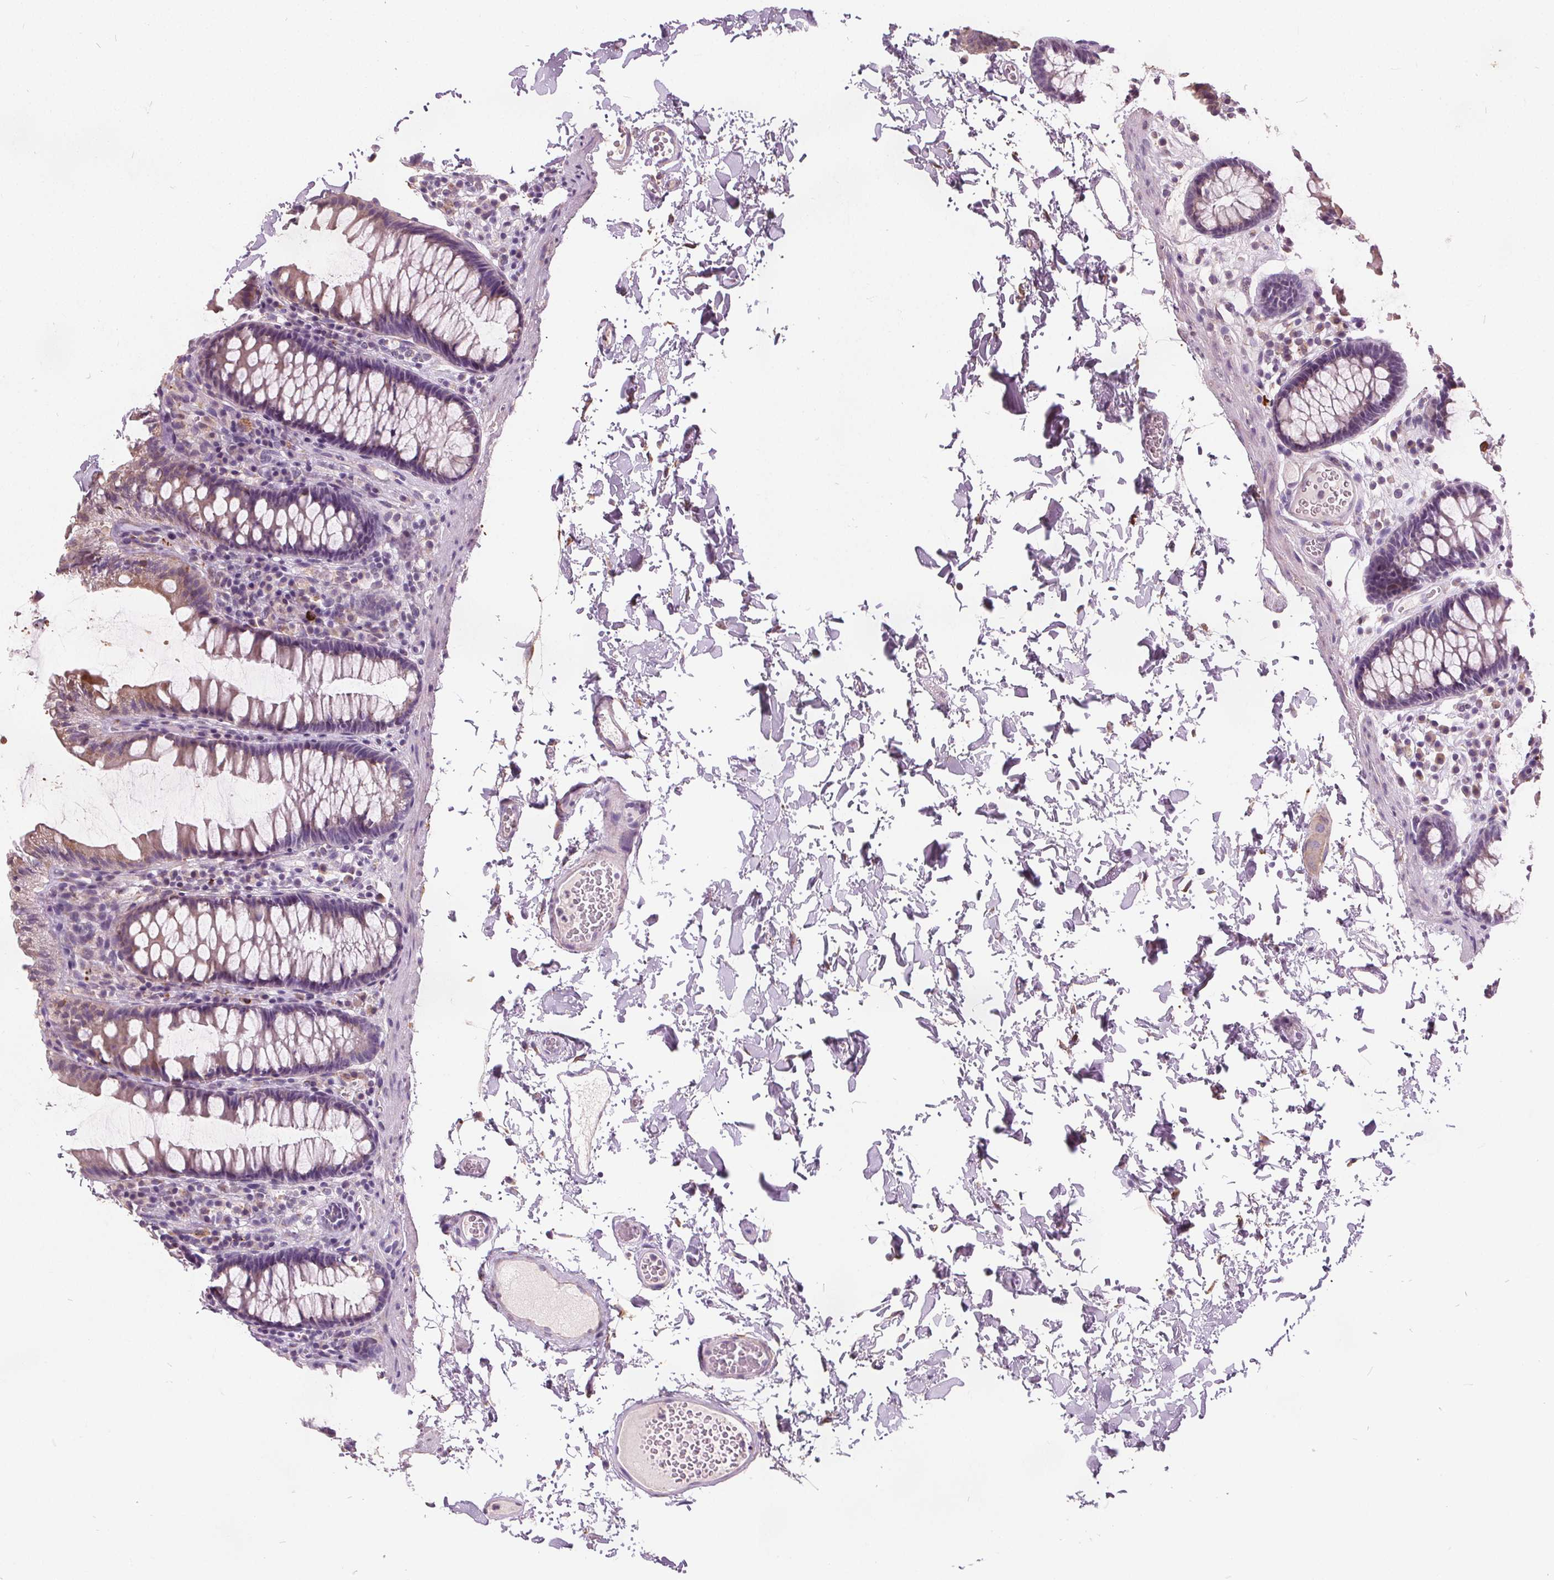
{"staining": {"intensity": "negative", "quantity": "none", "location": "none"}, "tissue": "colon", "cell_type": "Endothelial cells", "image_type": "normal", "snomed": [{"axis": "morphology", "description": "Normal tissue, NOS"}, {"axis": "topography", "description": "Colon"}, {"axis": "topography", "description": "Peripheral nerve tissue"}], "caption": "Human colon stained for a protein using immunohistochemistry demonstrates no positivity in endothelial cells.", "gene": "ACOX2", "patient": {"sex": "male", "age": 84}}